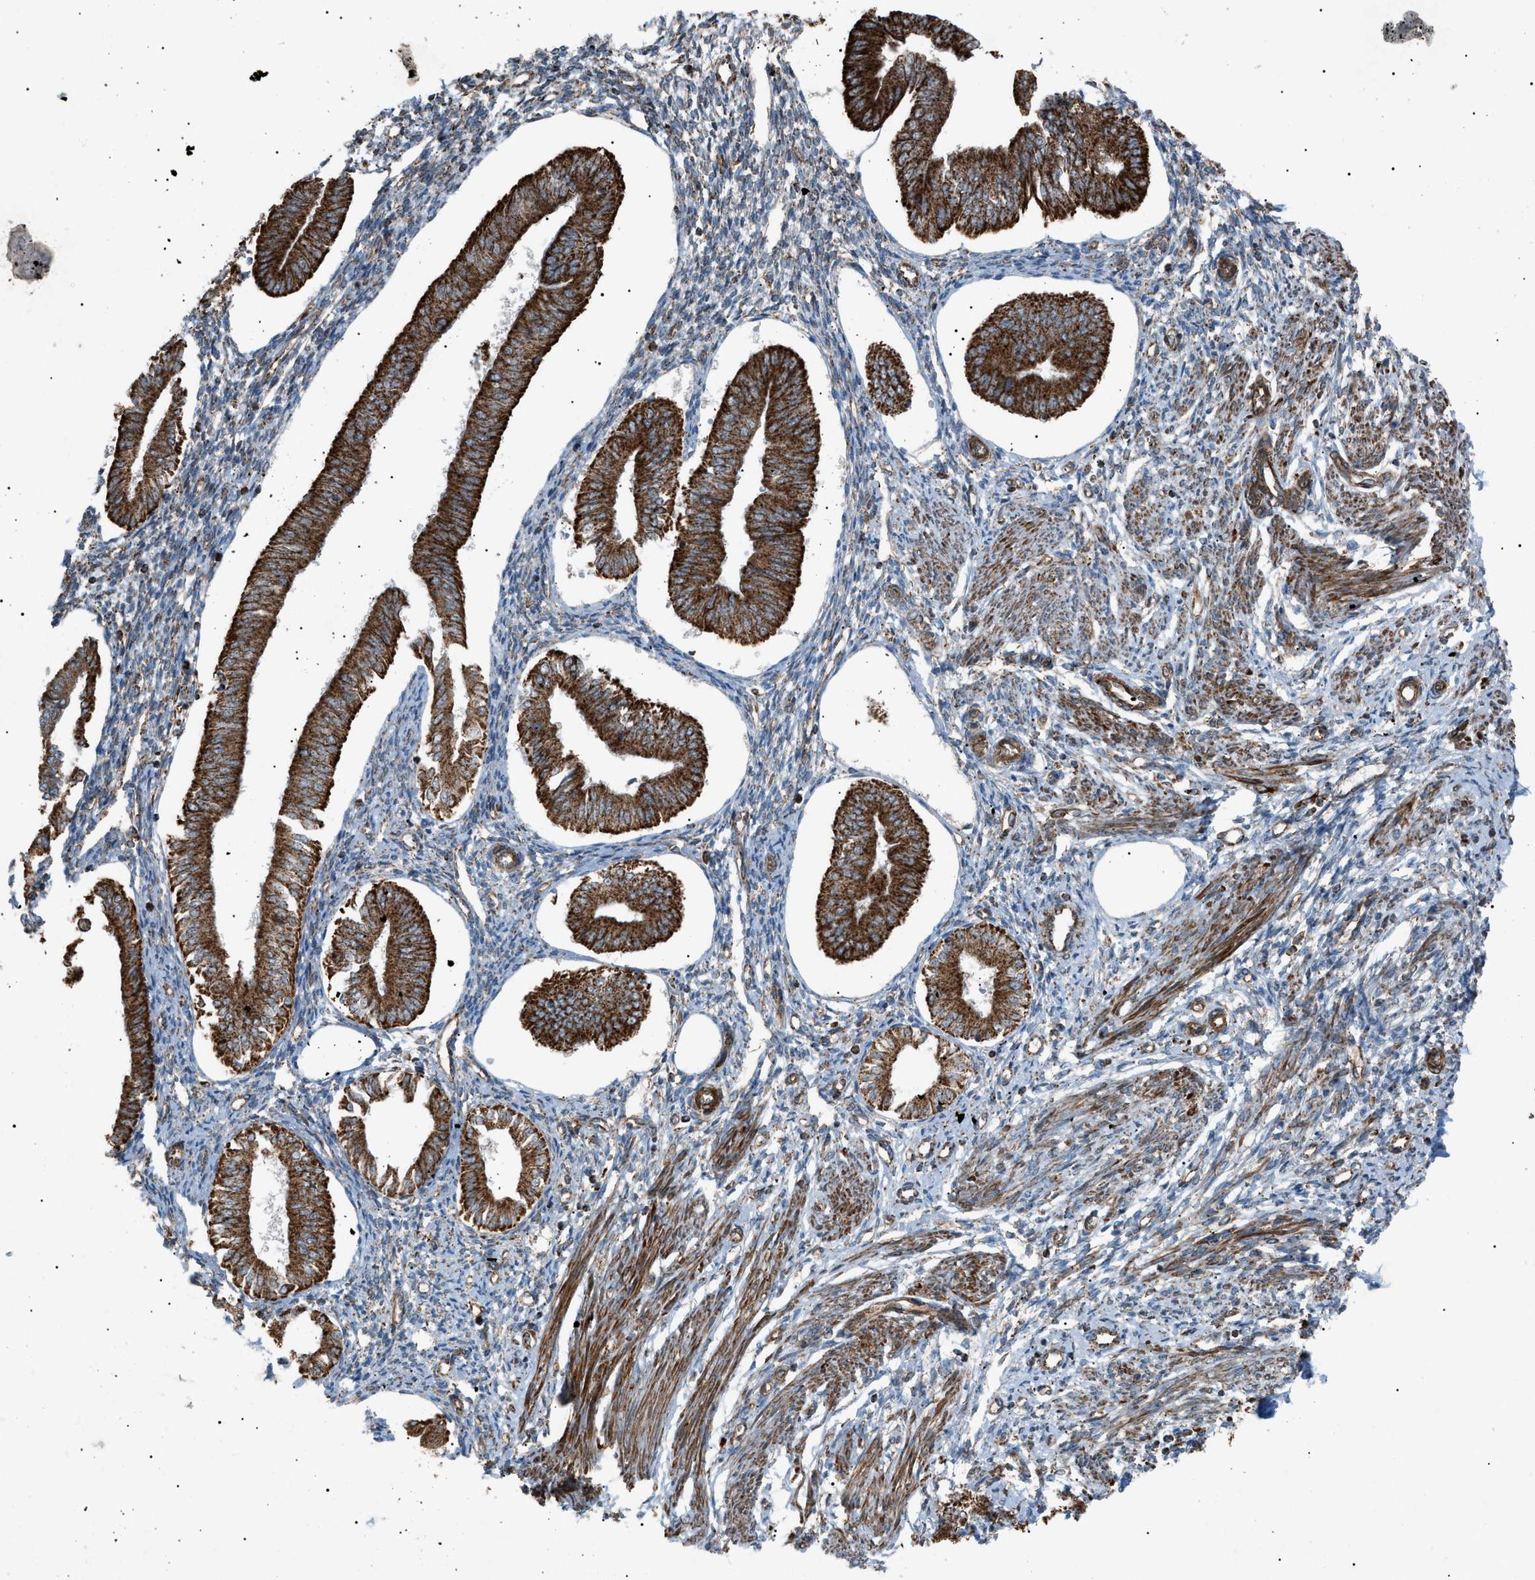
{"staining": {"intensity": "moderate", "quantity": "<25%", "location": "cytoplasmic/membranous"}, "tissue": "endometrium", "cell_type": "Cells in endometrial stroma", "image_type": "normal", "snomed": [{"axis": "morphology", "description": "Normal tissue, NOS"}, {"axis": "topography", "description": "Endometrium"}], "caption": "Cells in endometrial stroma reveal moderate cytoplasmic/membranous expression in about <25% of cells in benign endometrium.", "gene": "C1GALT1C1", "patient": {"sex": "female", "age": 50}}